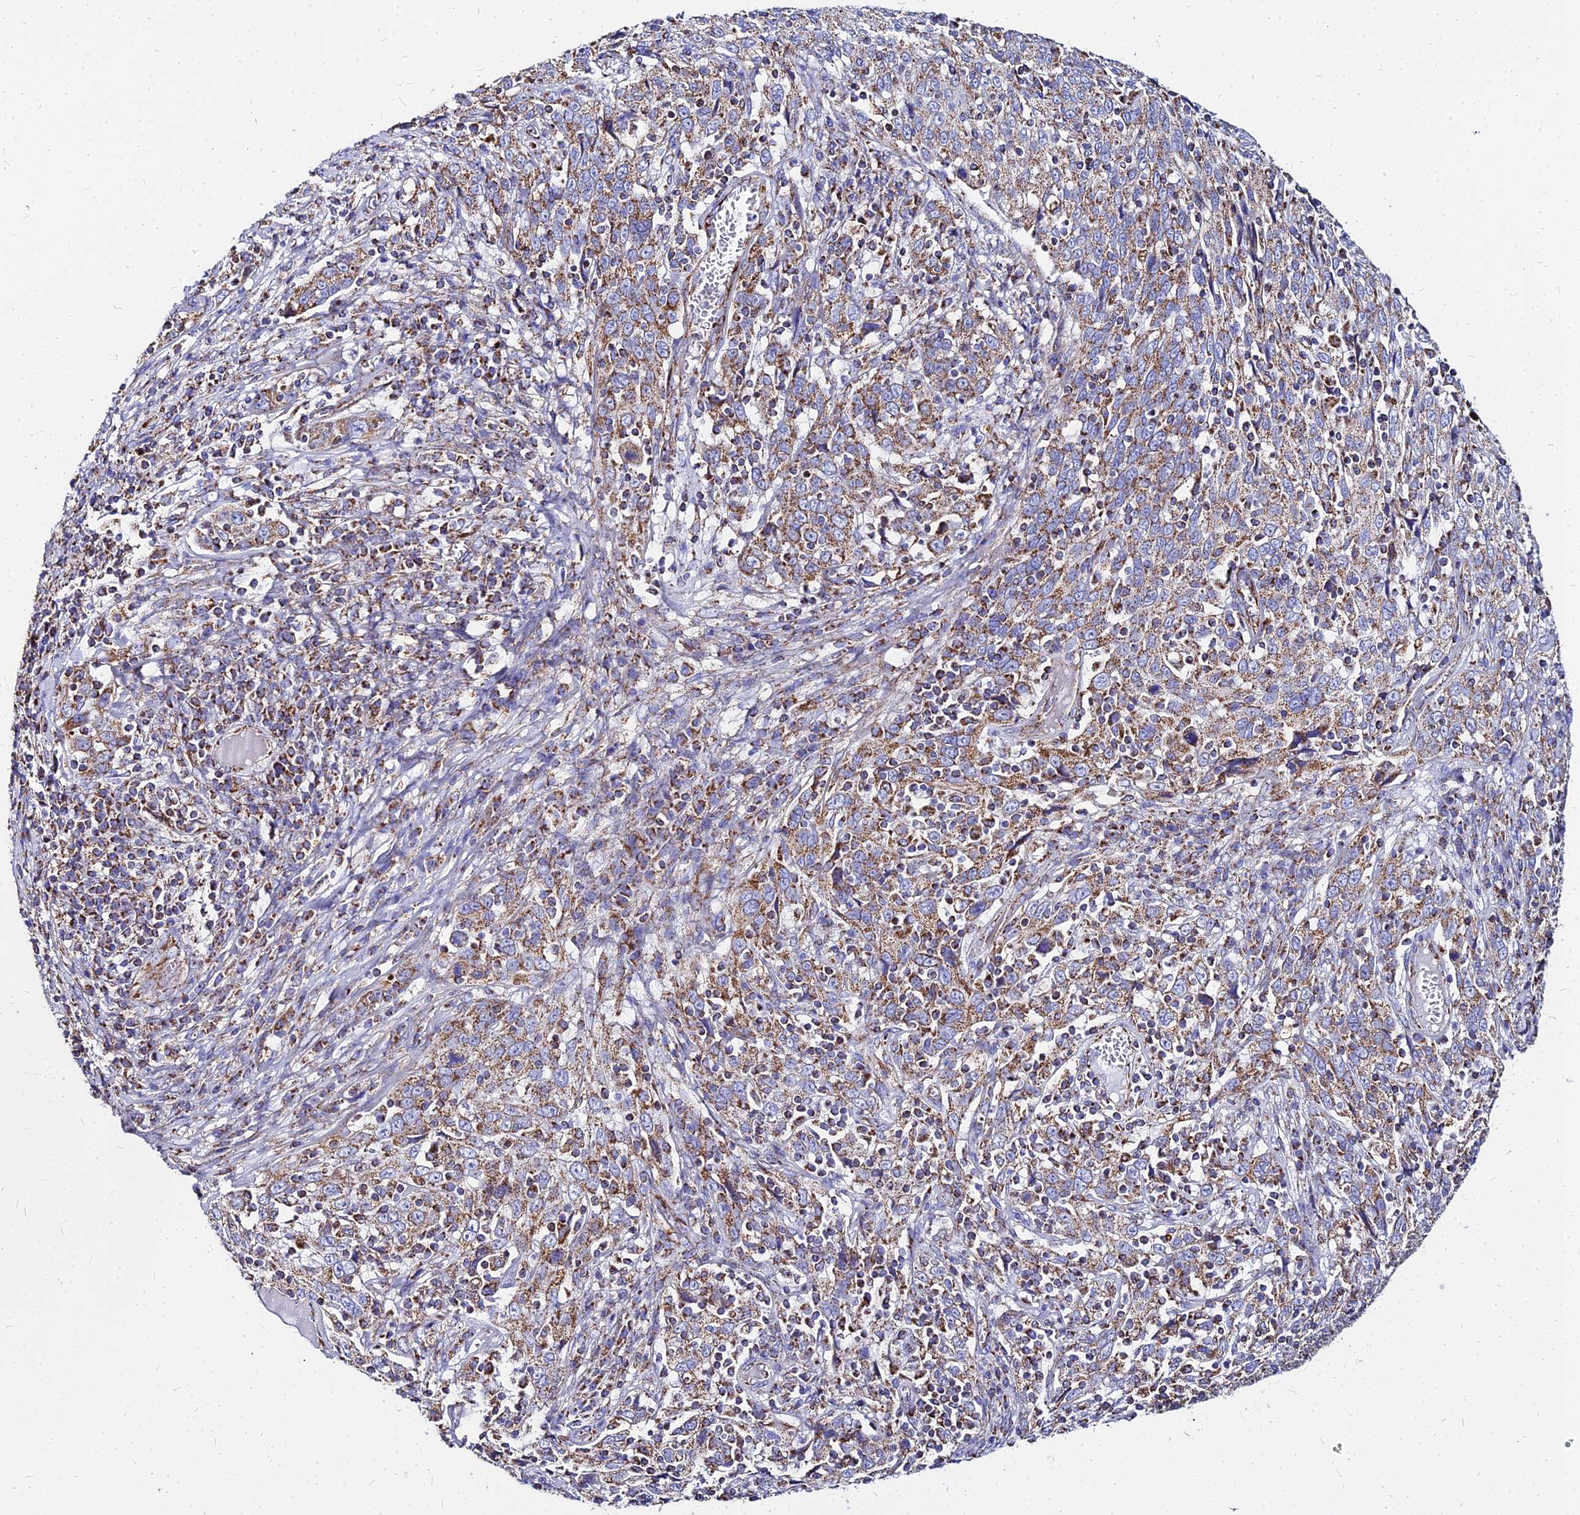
{"staining": {"intensity": "moderate", "quantity": ">75%", "location": "cytoplasmic/membranous"}, "tissue": "cervical cancer", "cell_type": "Tumor cells", "image_type": "cancer", "snomed": [{"axis": "morphology", "description": "Squamous cell carcinoma, NOS"}, {"axis": "topography", "description": "Cervix"}], "caption": "About >75% of tumor cells in cervical cancer (squamous cell carcinoma) reveal moderate cytoplasmic/membranous protein positivity as visualized by brown immunohistochemical staining.", "gene": "DLD", "patient": {"sex": "female", "age": 46}}